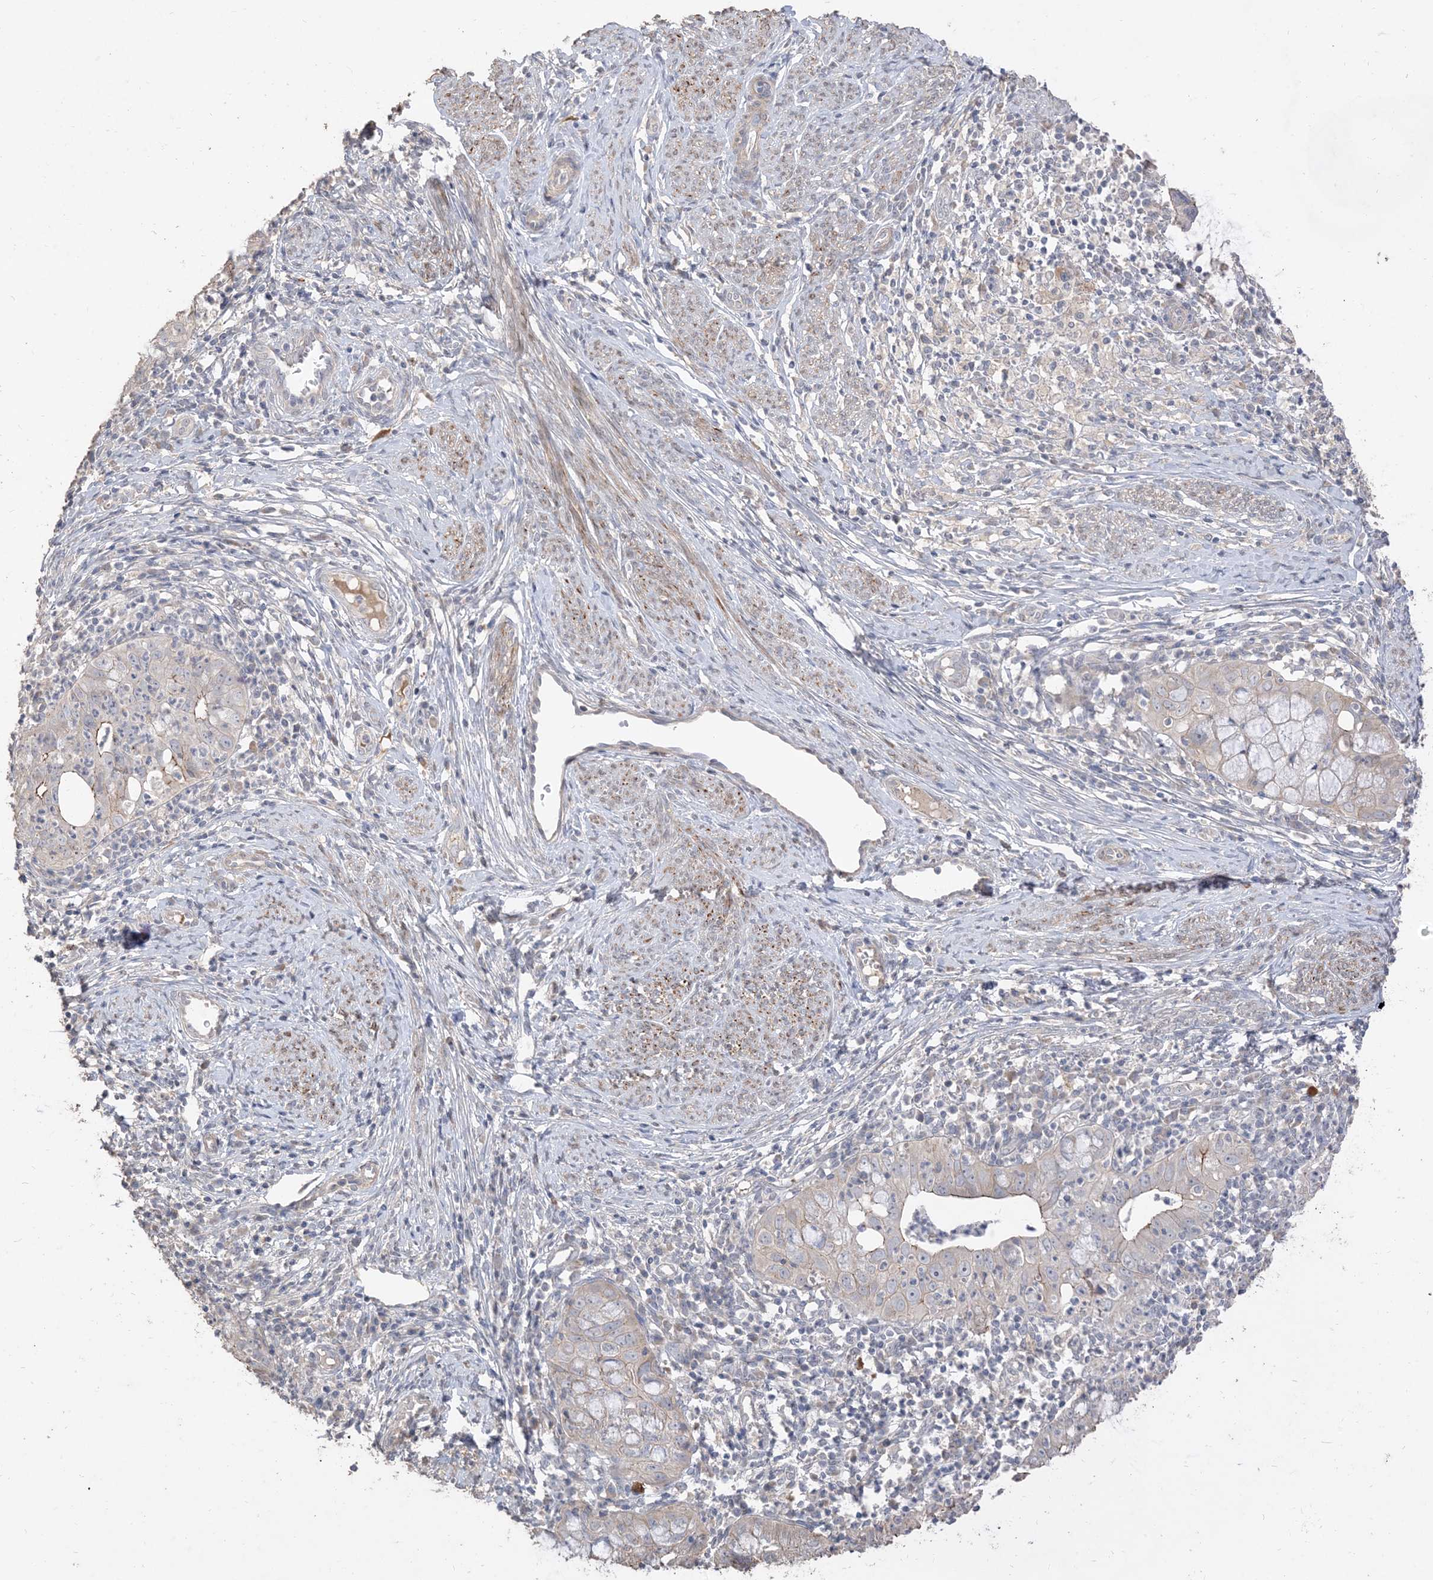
{"staining": {"intensity": "weak", "quantity": "<25%", "location": "cytoplasmic/membranous"}, "tissue": "cervical cancer", "cell_type": "Tumor cells", "image_type": "cancer", "snomed": [{"axis": "morphology", "description": "Adenocarcinoma, NOS"}, {"axis": "topography", "description": "Cervix"}], "caption": "IHC histopathology image of neoplastic tissue: human cervical cancer (adenocarcinoma) stained with DAB demonstrates no significant protein staining in tumor cells. (DAB immunohistochemistry visualized using brightfield microscopy, high magnification).", "gene": "RNF175", "patient": {"sex": "female", "age": 36}}